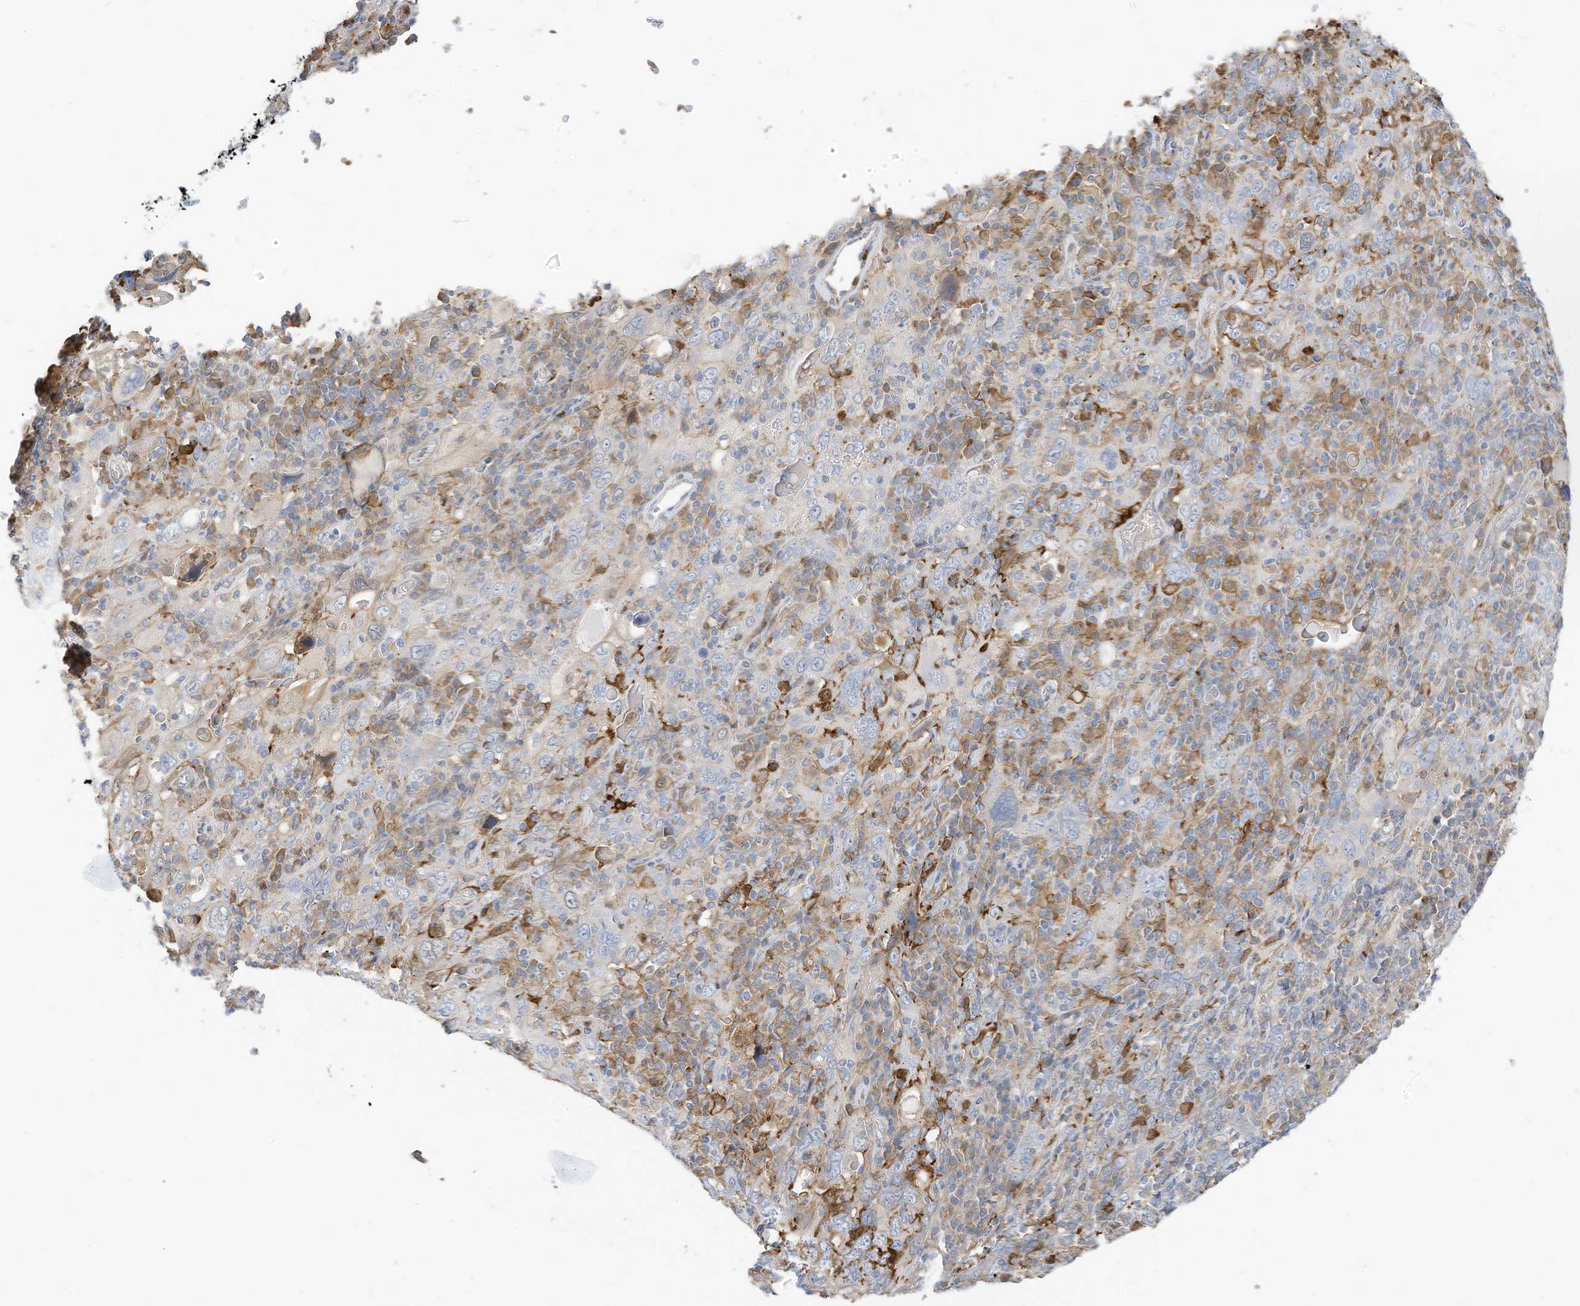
{"staining": {"intensity": "negative", "quantity": "none", "location": "none"}, "tissue": "cervical cancer", "cell_type": "Tumor cells", "image_type": "cancer", "snomed": [{"axis": "morphology", "description": "Squamous cell carcinoma, NOS"}, {"axis": "topography", "description": "Cervix"}], "caption": "Protein analysis of cervical cancer (squamous cell carcinoma) reveals no significant positivity in tumor cells.", "gene": "ATP13A1", "patient": {"sex": "female", "age": 46}}